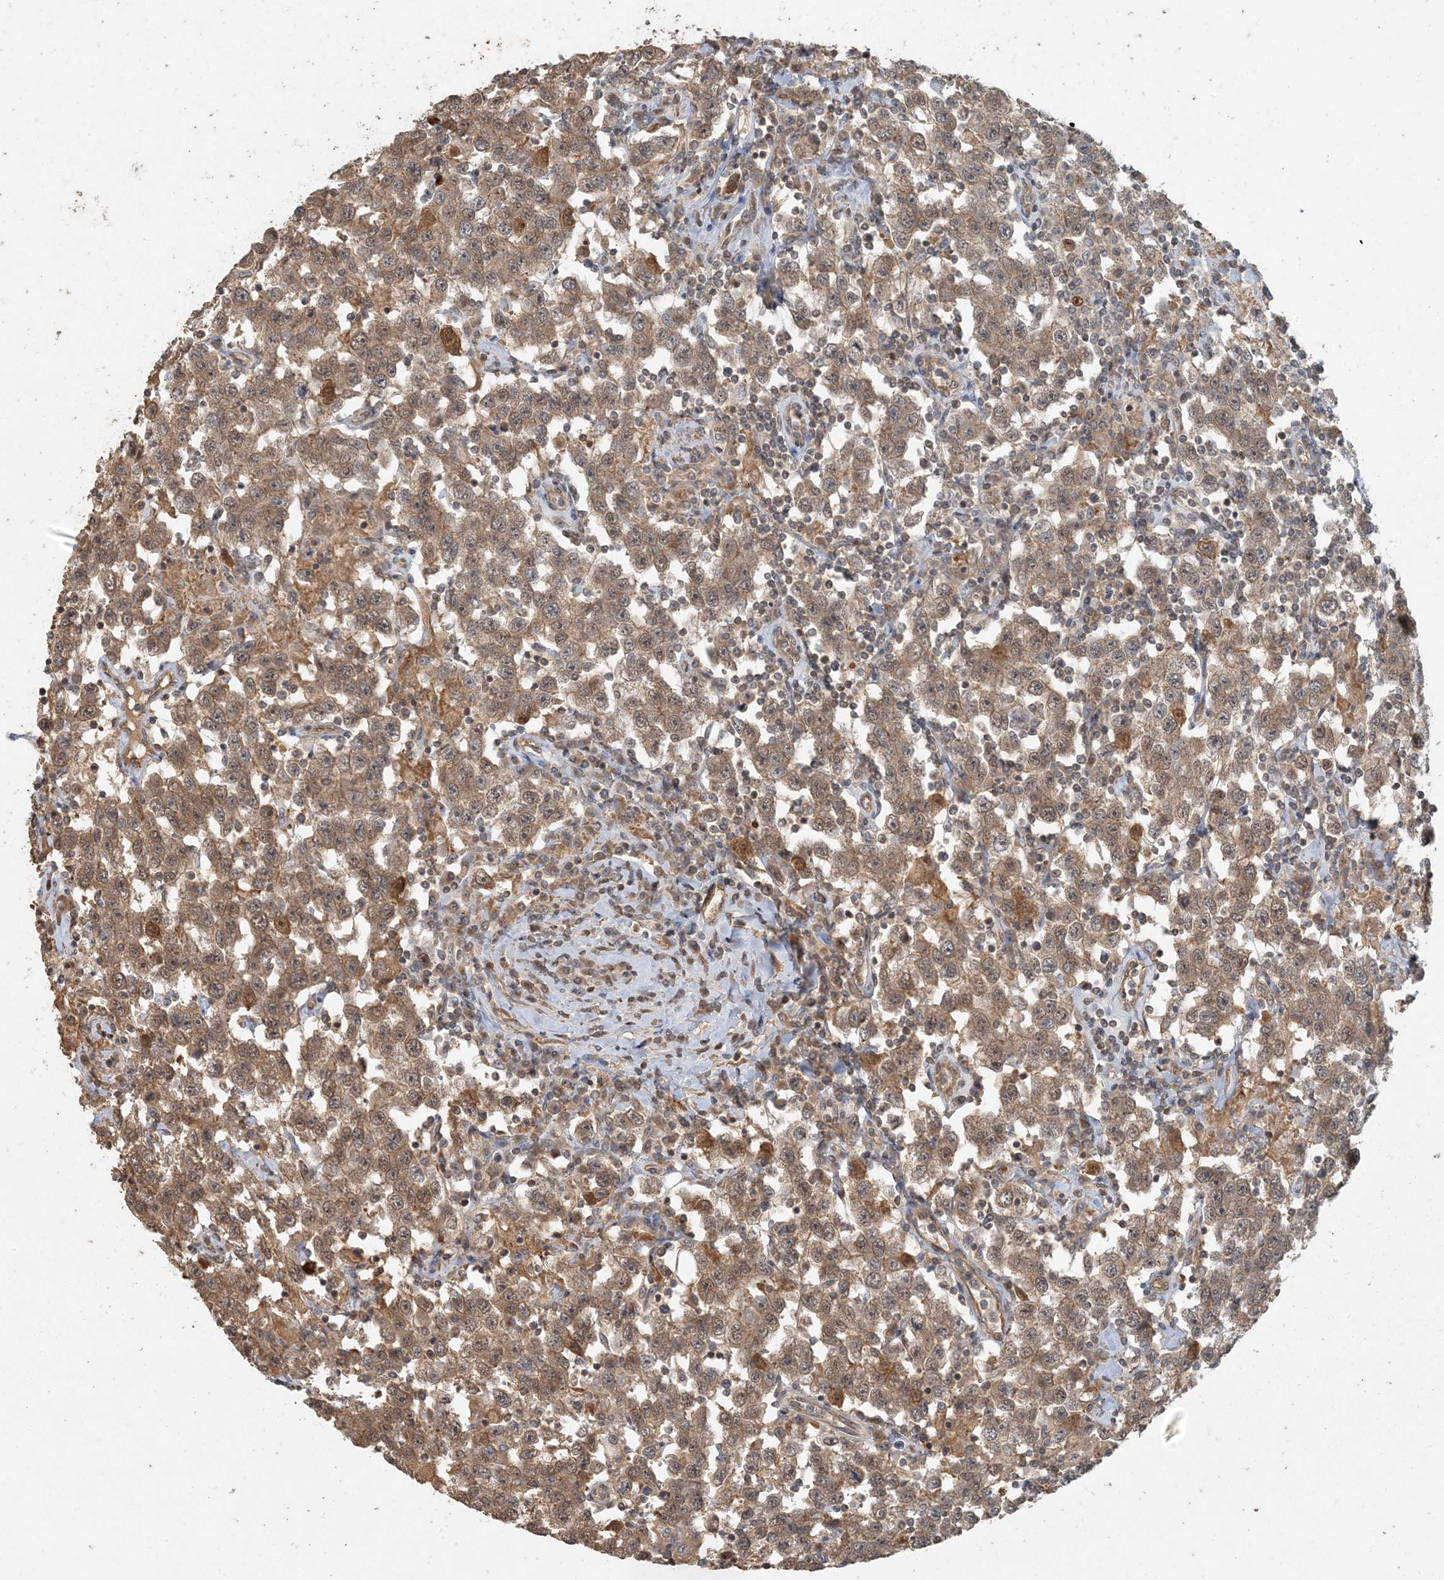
{"staining": {"intensity": "moderate", "quantity": ">75%", "location": "cytoplasmic/membranous"}, "tissue": "testis cancer", "cell_type": "Tumor cells", "image_type": "cancer", "snomed": [{"axis": "morphology", "description": "Seminoma, NOS"}, {"axis": "topography", "description": "Testis"}], "caption": "A histopathology image of human testis cancer (seminoma) stained for a protein reveals moderate cytoplasmic/membranous brown staining in tumor cells. (brown staining indicates protein expression, while blue staining denotes nuclei).", "gene": "AK9", "patient": {"sex": "male", "age": 41}}